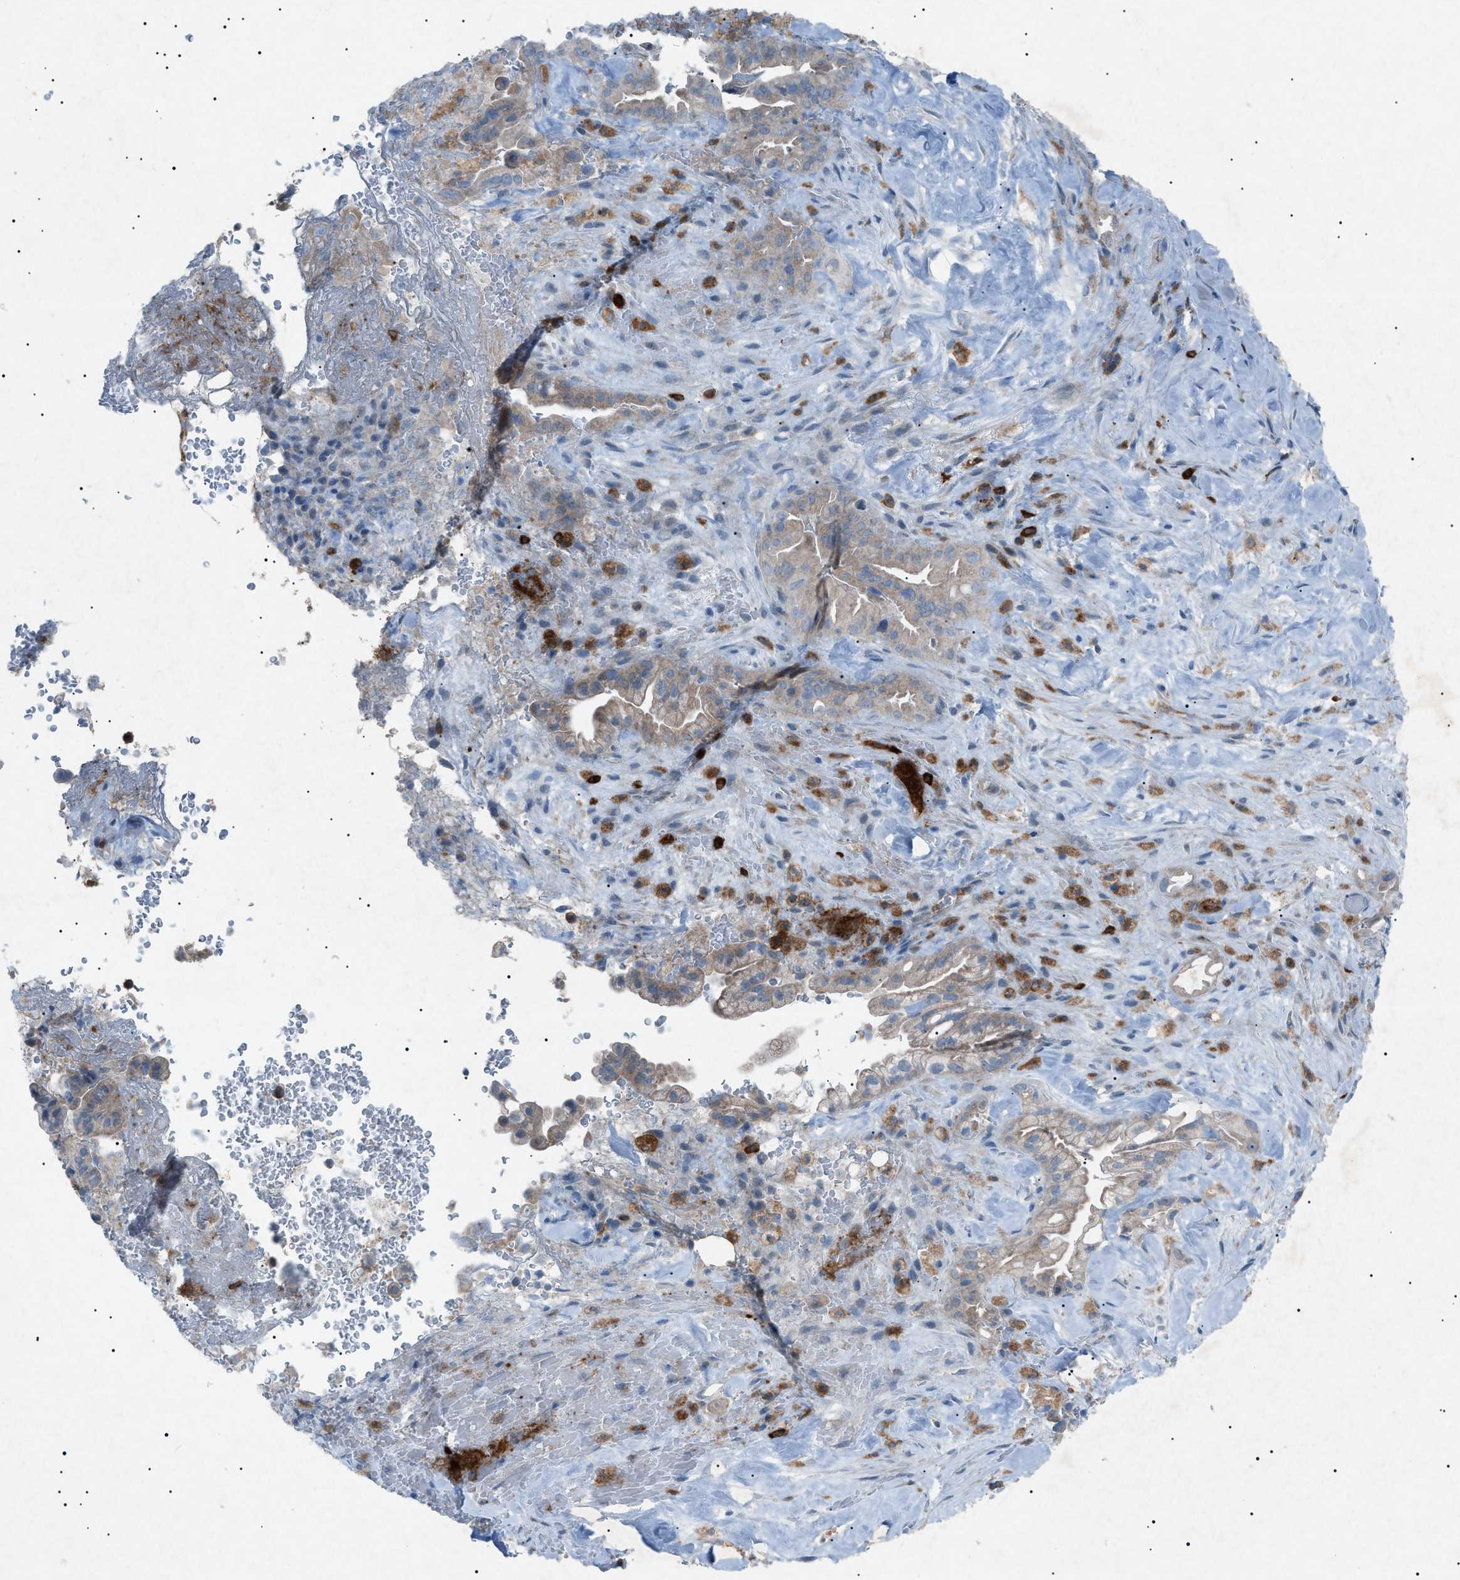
{"staining": {"intensity": "negative", "quantity": "none", "location": "none"}, "tissue": "liver cancer", "cell_type": "Tumor cells", "image_type": "cancer", "snomed": [{"axis": "morphology", "description": "Cholangiocarcinoma"}, {"axis": "topography", "description": "Liver"}], "caption": "Tumor cells show no significant expression in liver cancer (cholangiocarcinoma).", "gene": "BTK", "patient": {"sex": "female", "age": 68}}